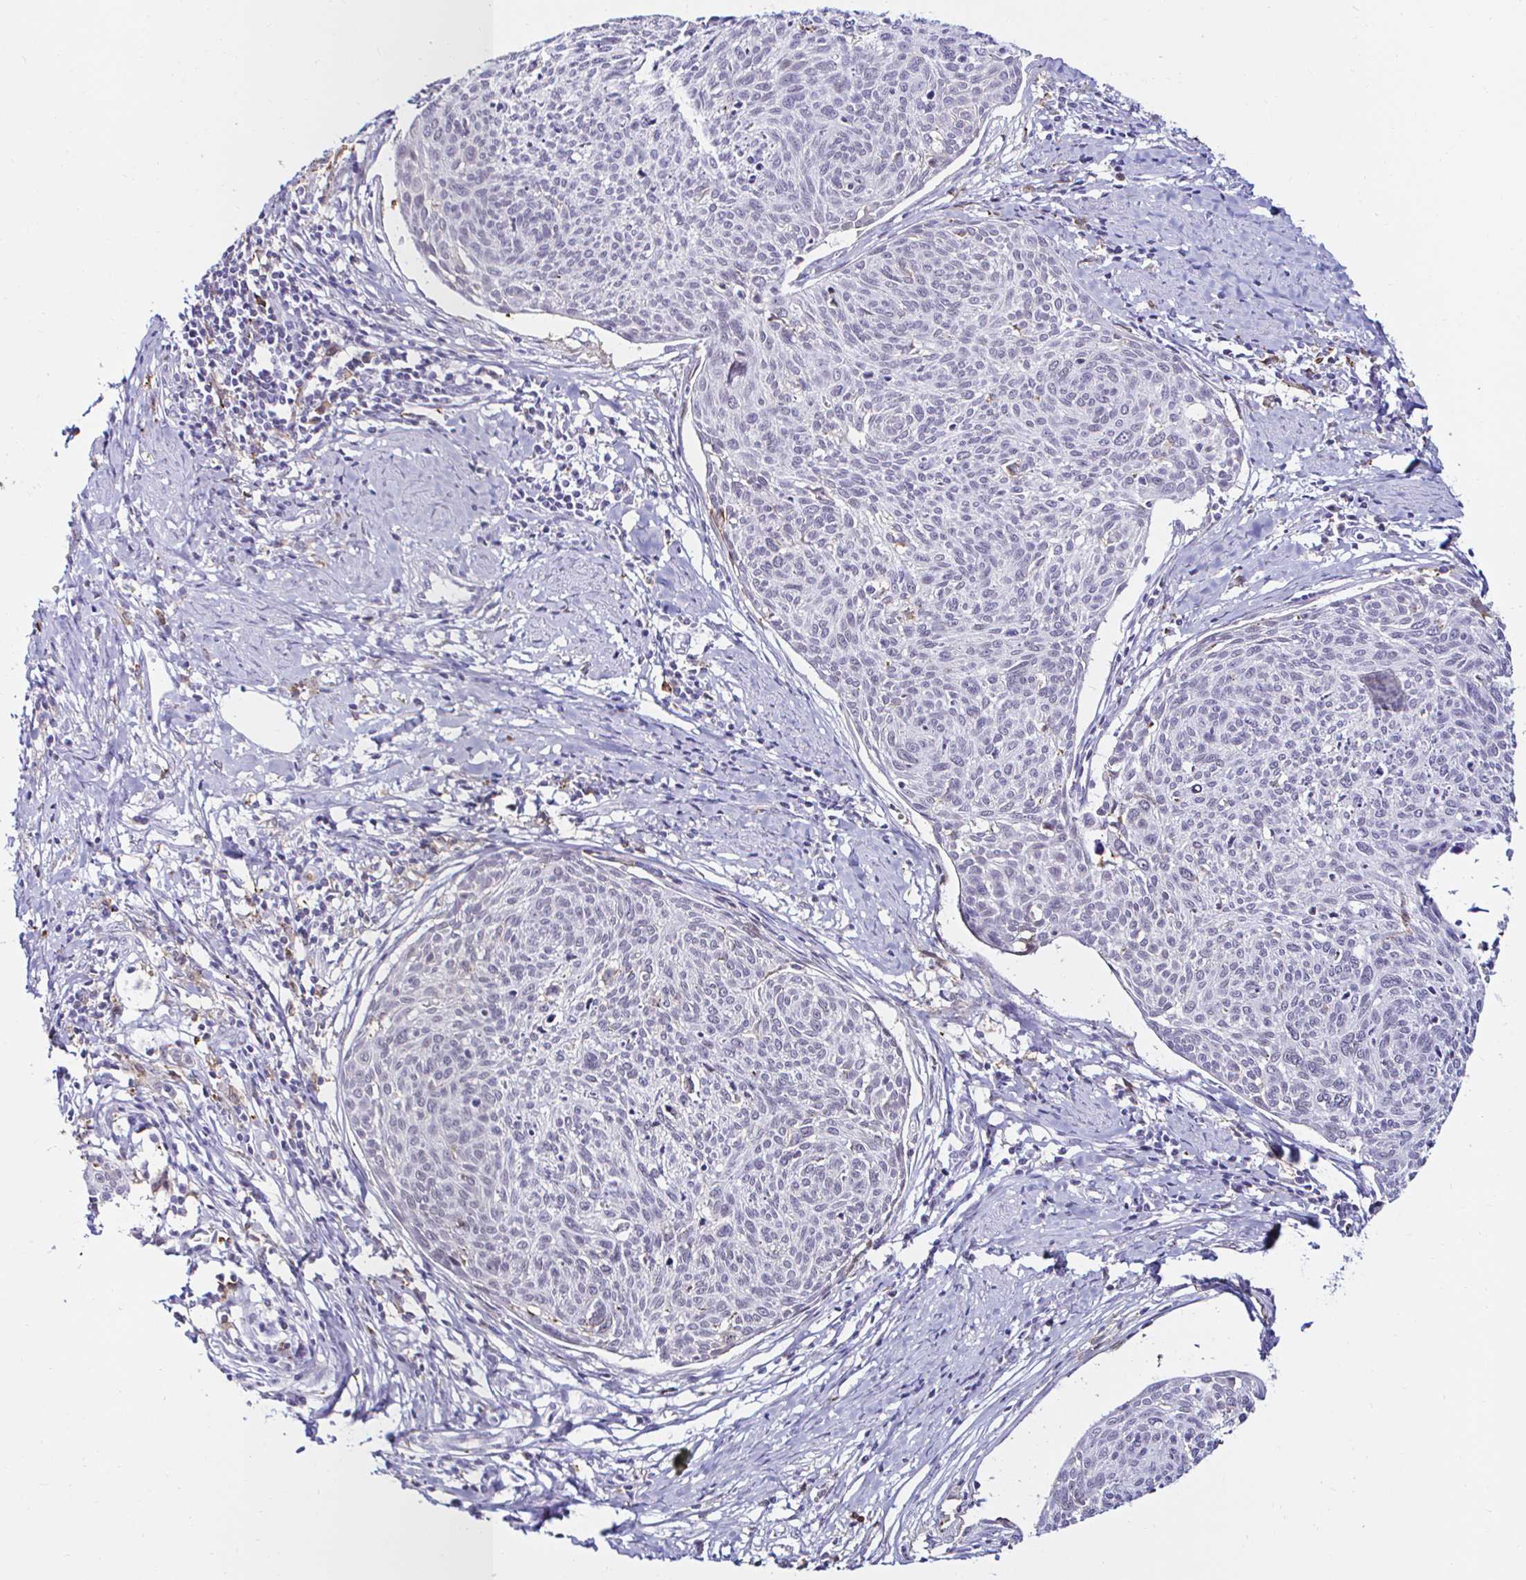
{"staining": {"intensity": "negative", "quantity": "none", "location": "none"}, "tissue": "cervical cancer", "cell_type": "Tumor cells", "image_type": "cancer", "snomed": [{"axis": "morphology", "description": "Squamous cell carcinoma, NOS"}, {"axis": "topography", "description": "Cervix"}], "caption": "Immunohistochemistry of human cervical cancer (squamous cell carcinoma) exhibits no expression in tumor cells.", "gene": "CYBB", "patient": {"sex": "female", "age": 49}}